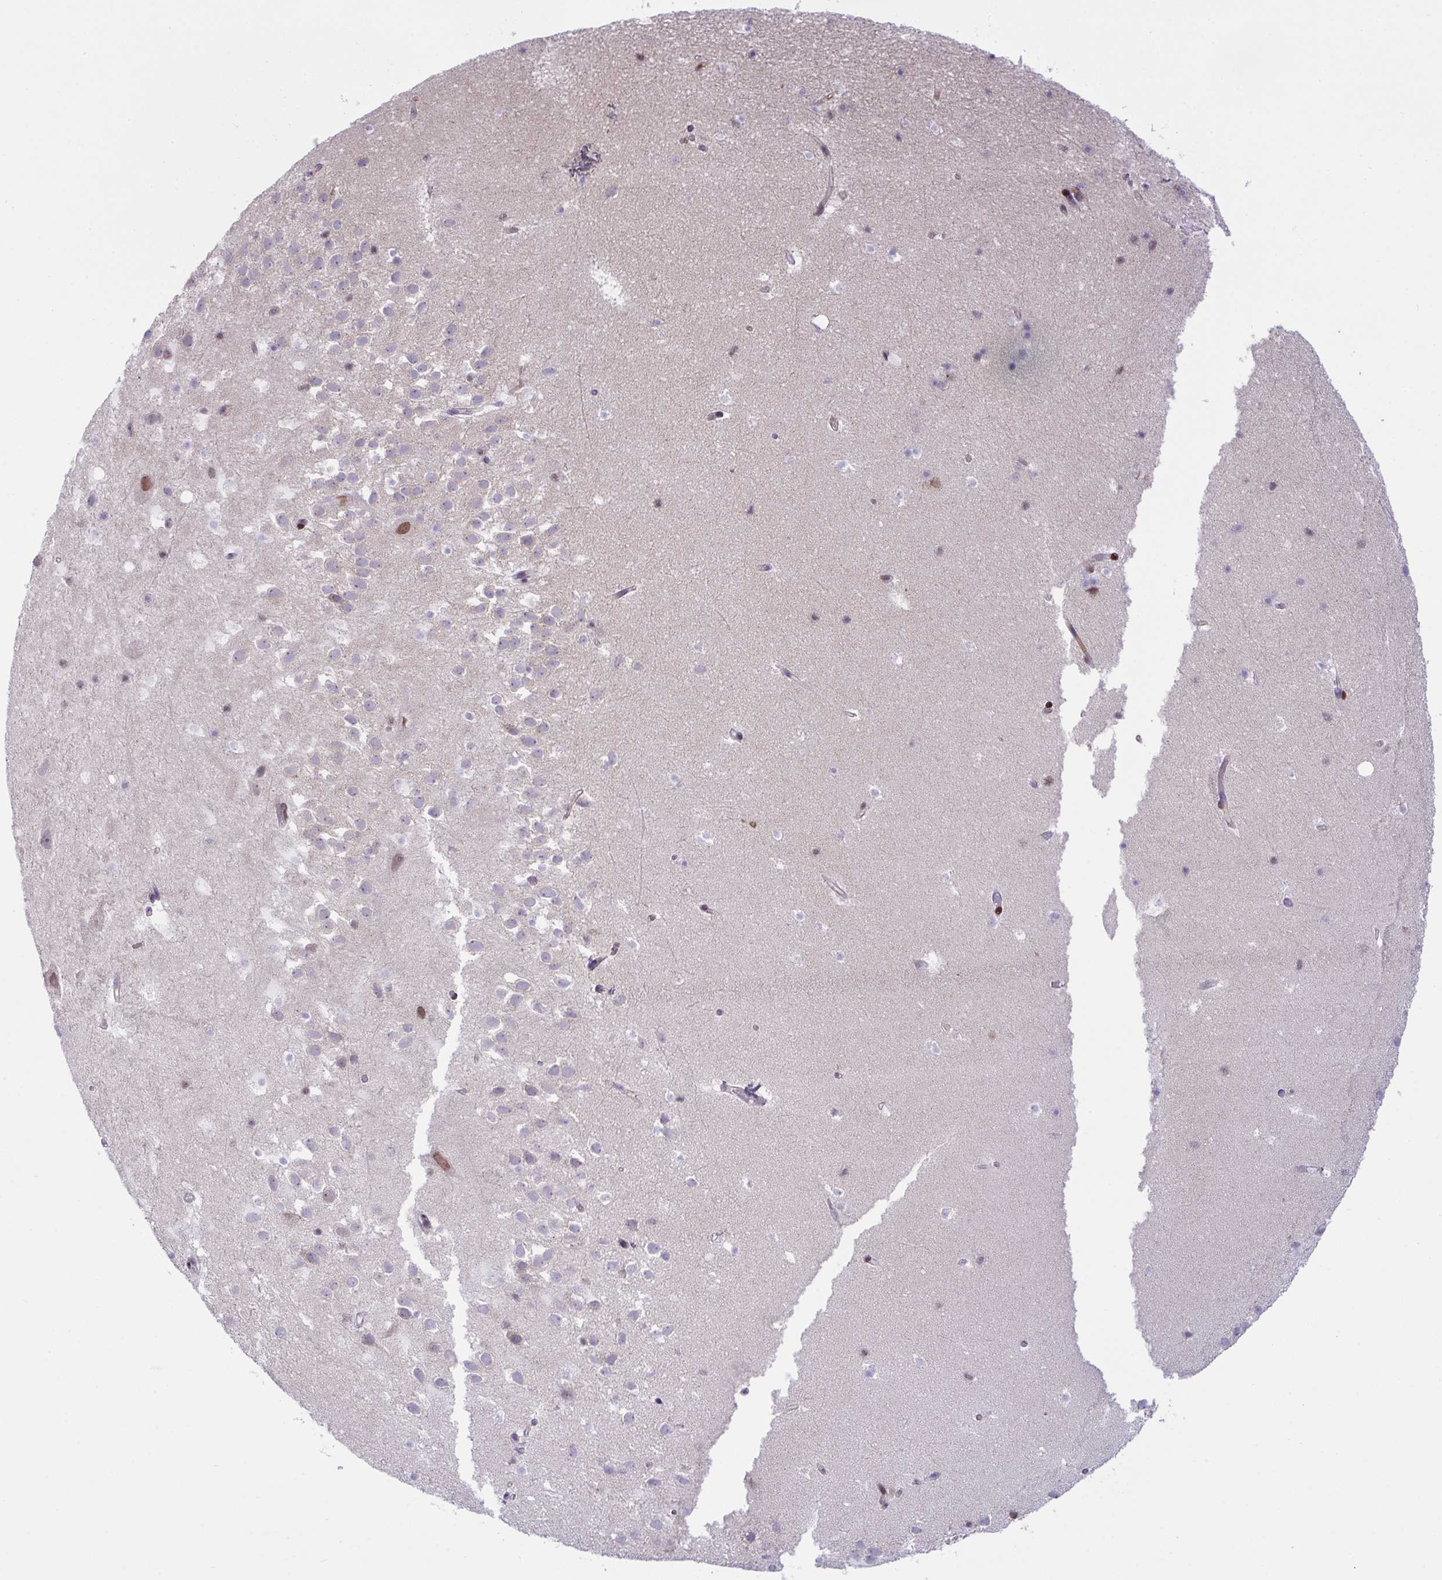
{"staining": {"intensity": "negative", "quantity": "none", "location": "none"}, "tissue": "hippocampus", "cell_type": "Glial cells", "image_type": "normal", "snomed": [{"axis": "morphology", "description": "Normal tissue, NOS"}, {"axis": "topography", "description": "Hippocampus"}], "caption": "Immunohistochemistry (IHC) micrograph of unremarkable human hippocampus stained for a protein (brown), which shows no expression in glial cells.", "gene": "ZFHX3", "patient": {"sex": "male", "age": 26}}